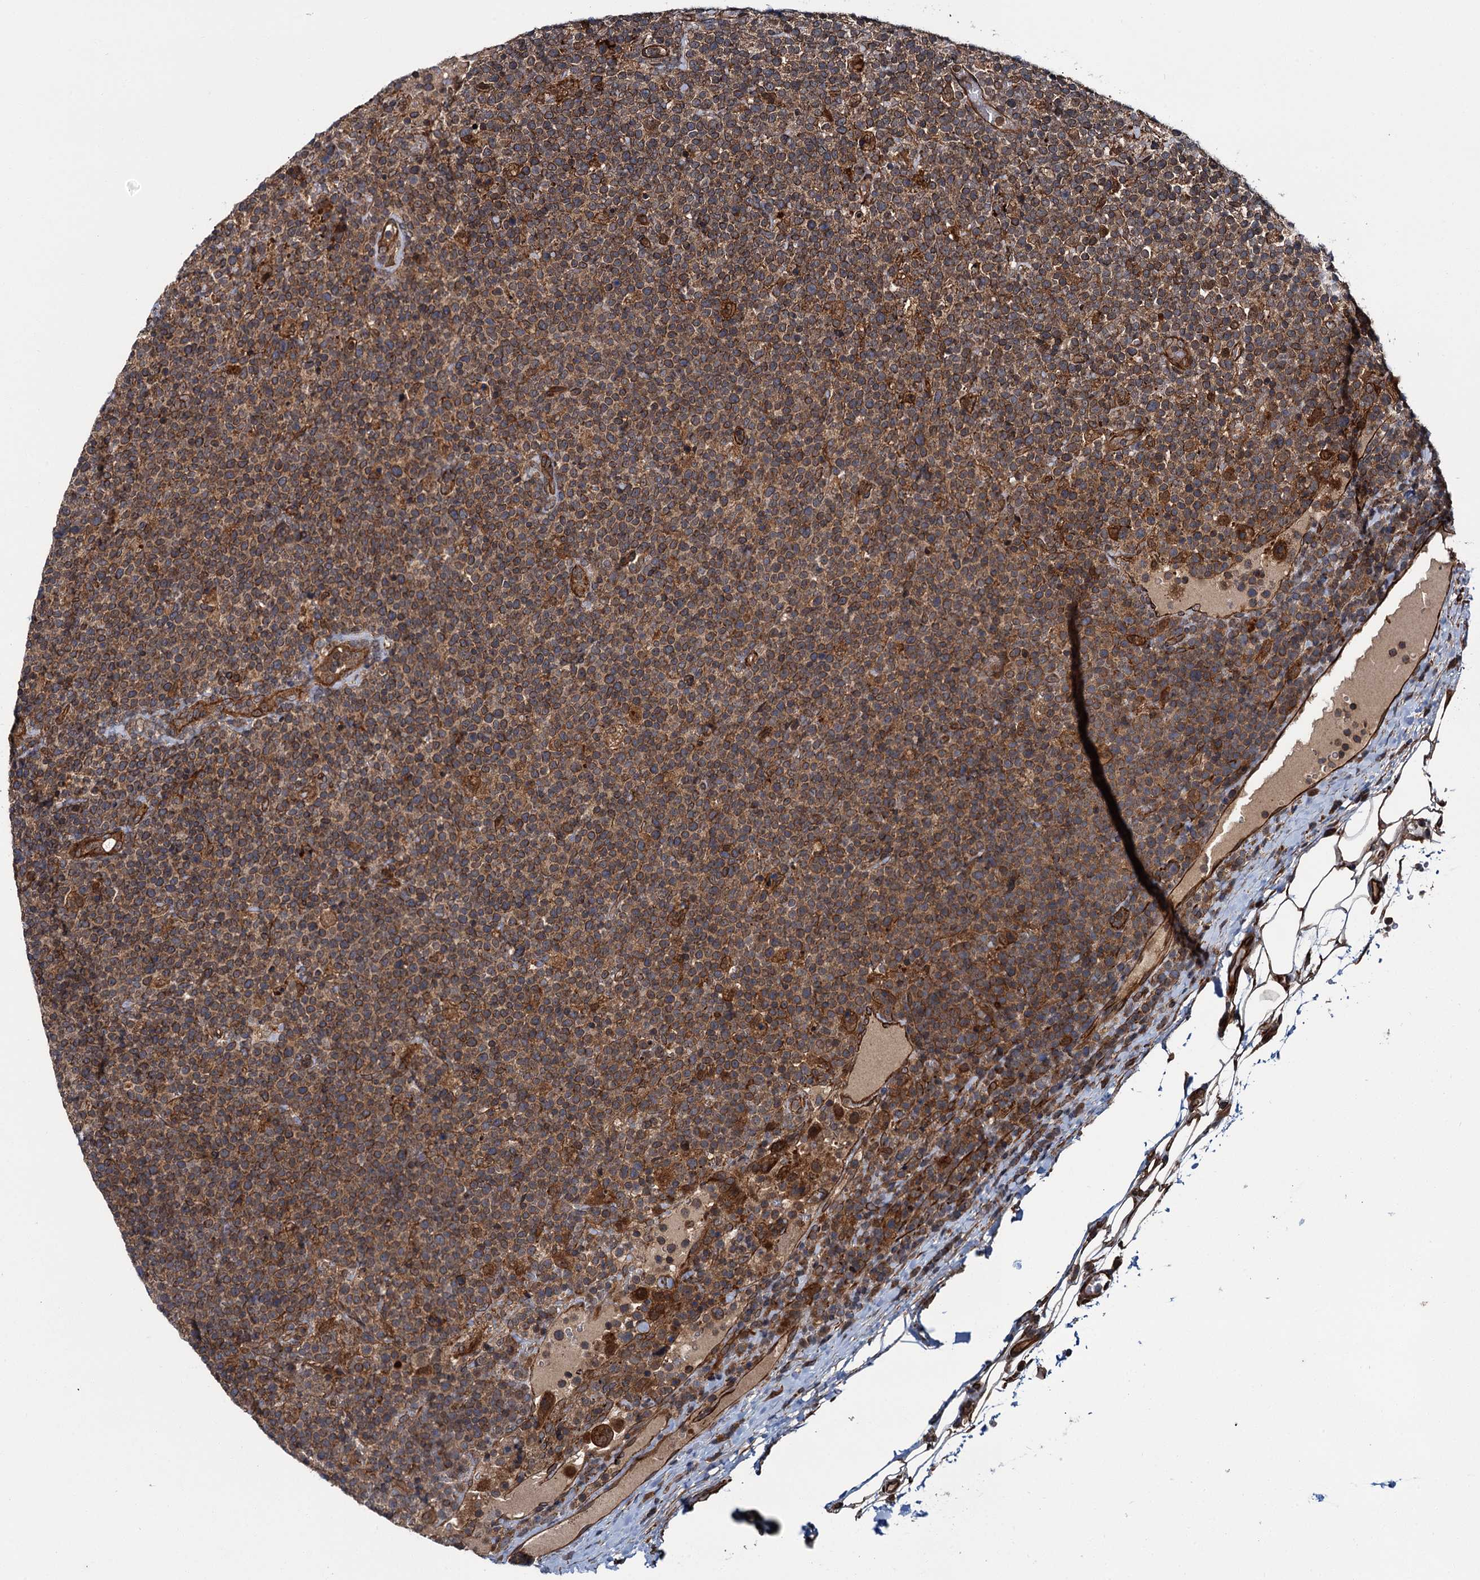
{"staining": {"intensity": "weak", "quantity": ">75%", "location": "cytoplasmic/membranous"}, "tissue": "lymphoma", "cell_type": "Tumor cells", "image_type": "cancer", "snomed": [{"axis": "morphology", "description": "Malignant lymphoma, non-Hodgkin's type, High grade"}, {"axis": "topography", "description": "Lymph node"}], "caption": "Protein expression analysis of lymphoma reveals weak cytoplasmic/membranous staining in about >75% of tumor cells.", "gene": "ZFYVE19", "patient": {"sex": "male", "age": 61}}